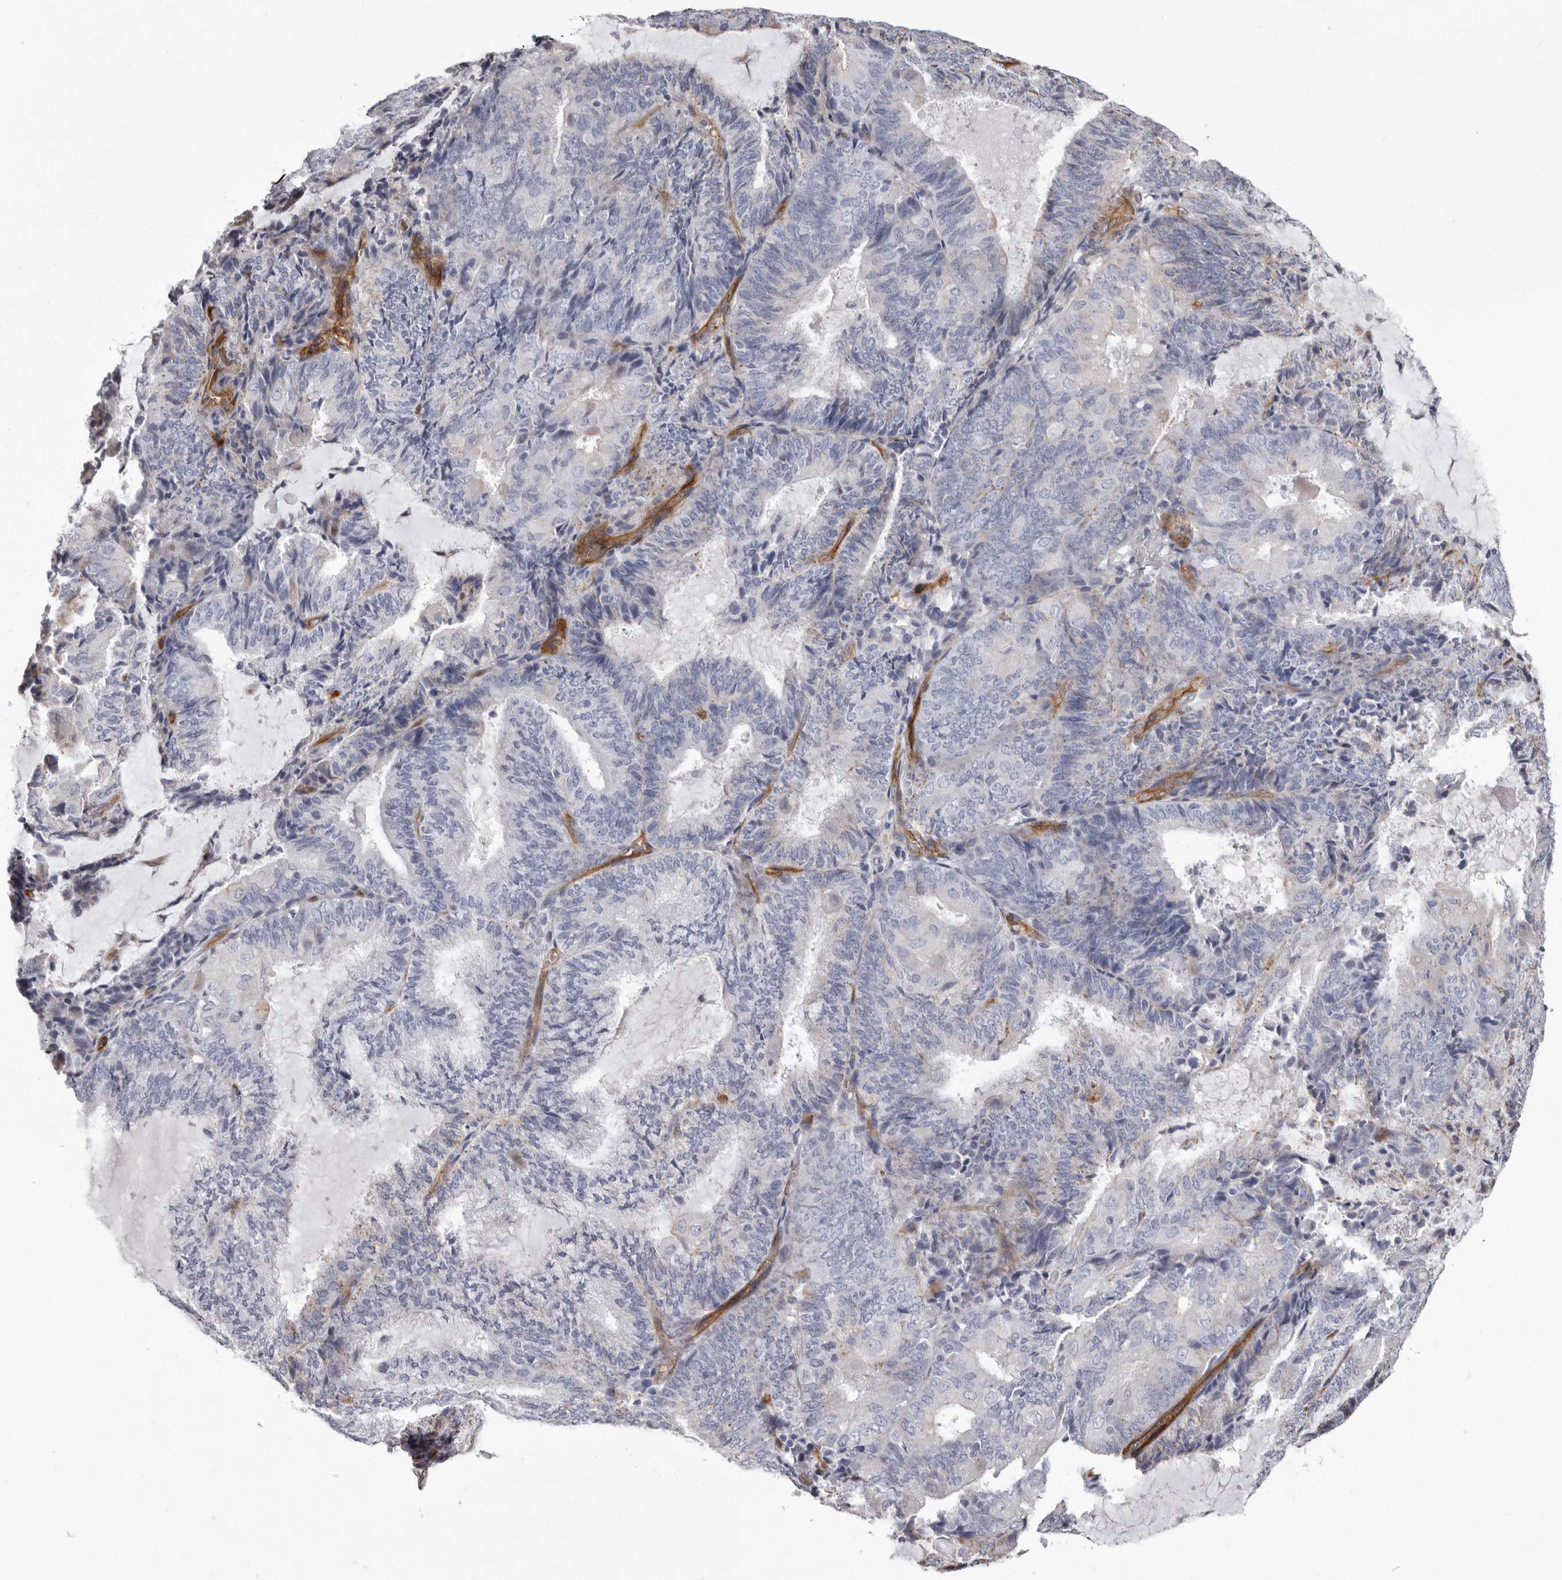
{"staining": {"intensity": "negative", "quantity": "none", "location": "none"}, "tissue": "endometrial cancer", "cell_type": "Tumor cells", "image_type": "cancer", "snomed": [{"axis": "morphology", "description": "Adenocarcinoma, NOS"}, {"axis": "topography", "description": "Endometrium"}], "caption": "Tumor cells show no significant protein expression in adenocarcinoma (endometrial).", "gene": "ADGRL4", "patient": {"sex": "female", "age": 81}}